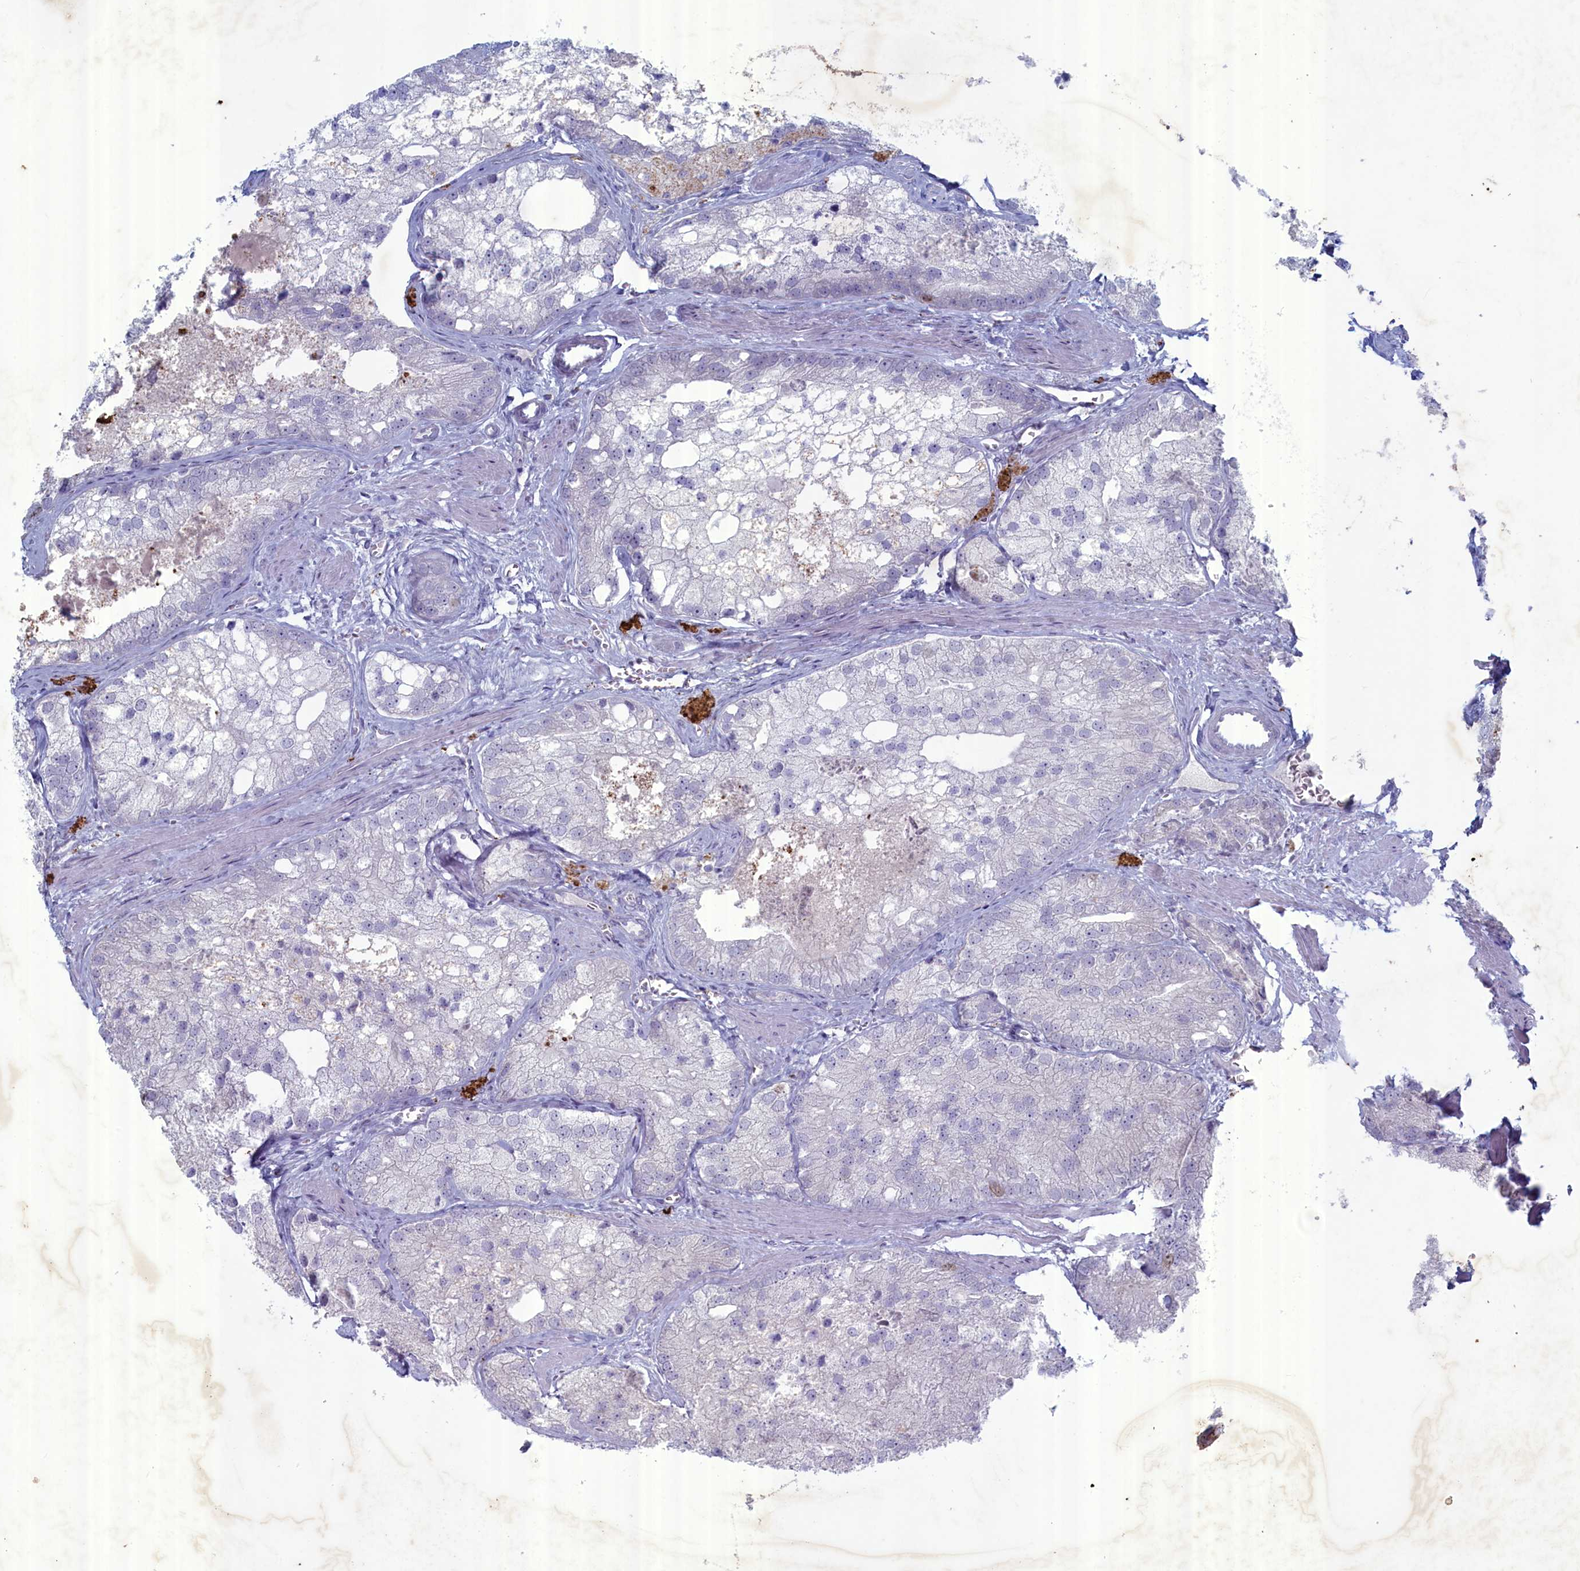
{"staining": {"intensity": "weak", "quantity": "<25%", "location": "nuclear"}, "tissue": "prostate cancer", "cell_type": "Tumor cells", "image_type": "cancer", "snomed": [{"axis": "morphology", "description": "Adenocarcinoma, Low grade"}, {"axis": "topography", "description": "Prostate"}], "caption": "Immunohistochemical staining of human prostate cancer exhibits no significant positivity in tumor cells.", "gene": "WDR76", "patient": {"sex": "male", "age": 69}}